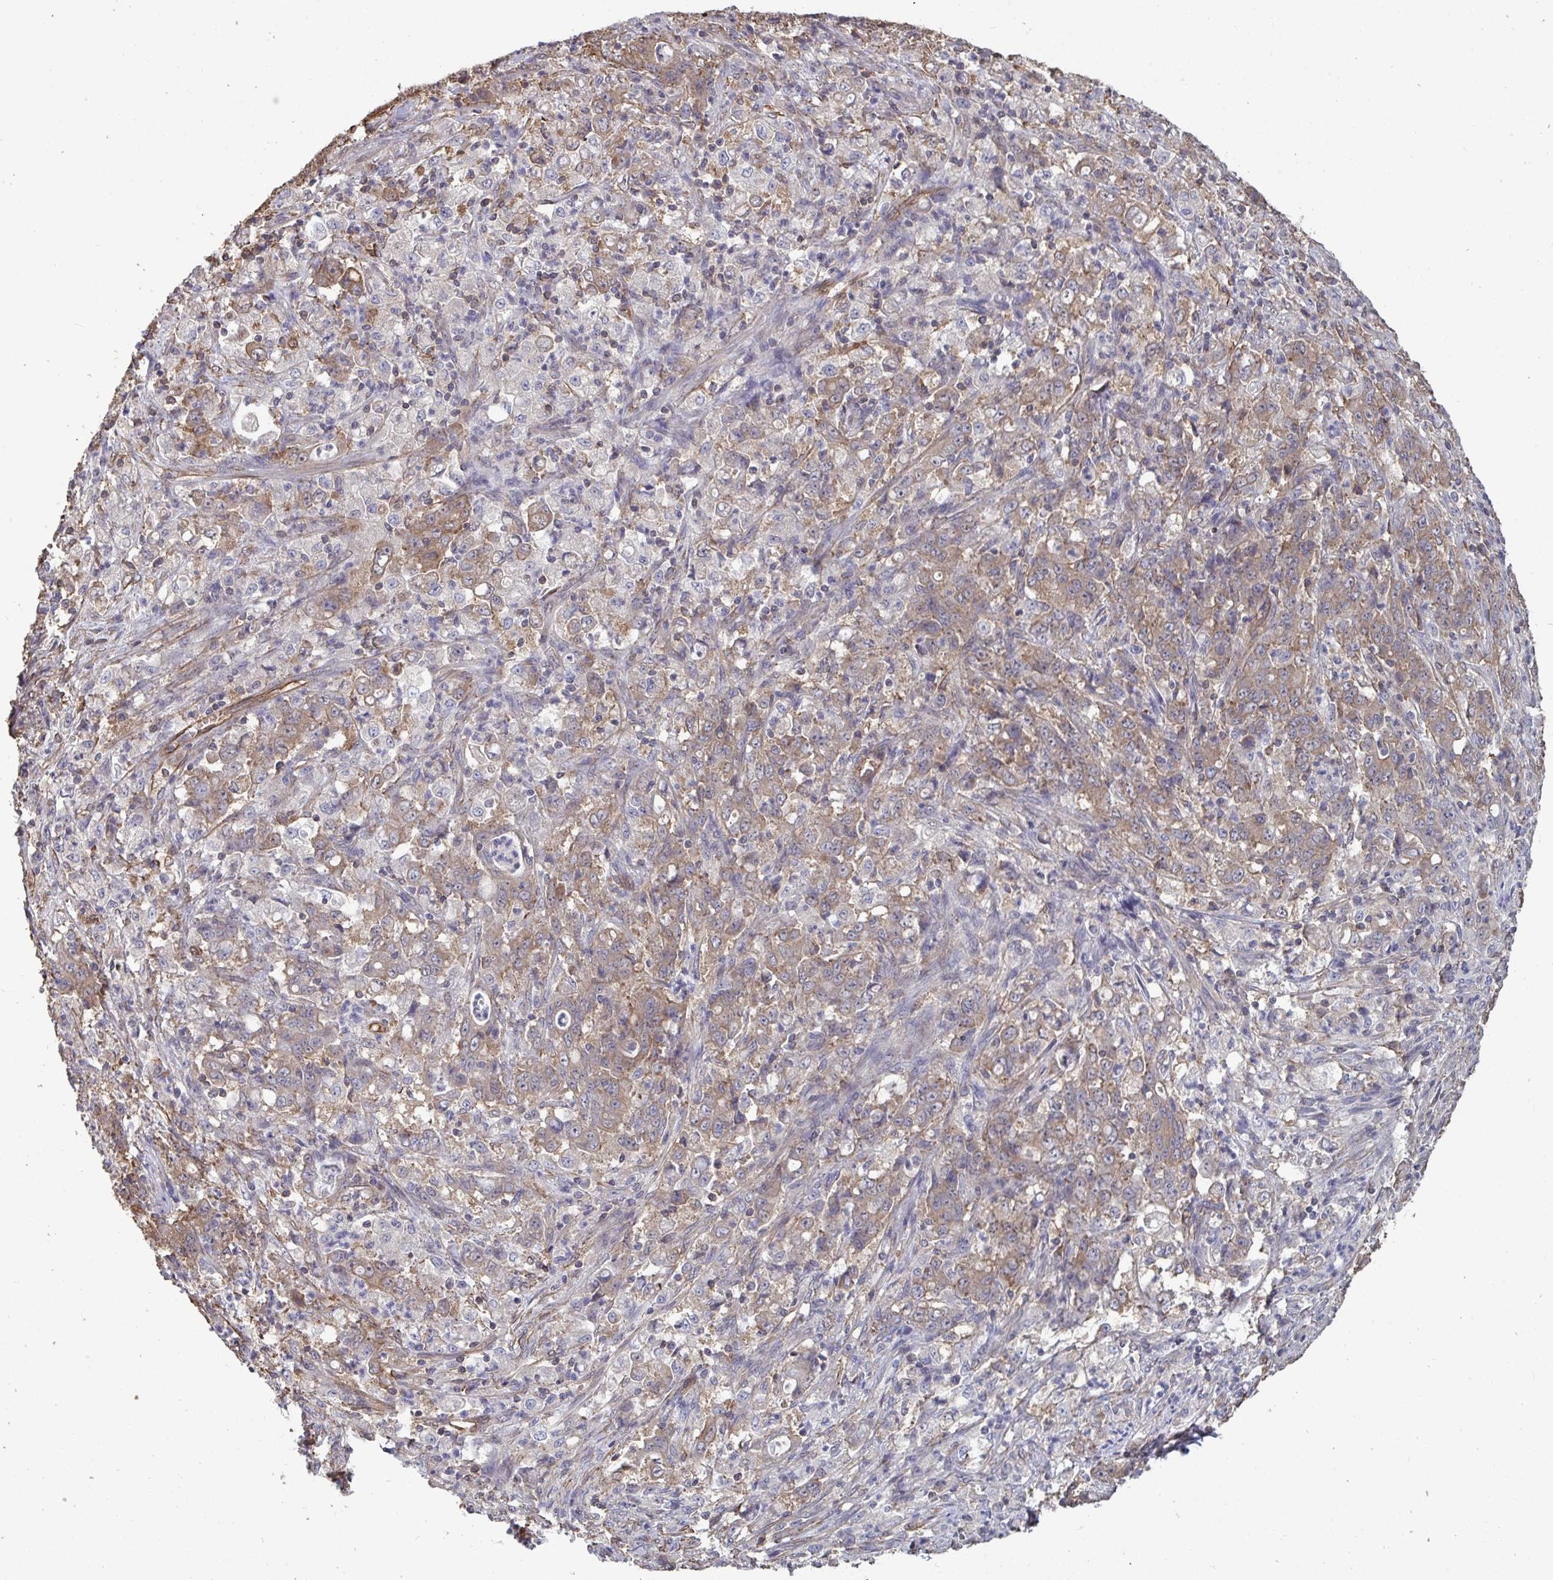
{"staining": {"intensity": "weak", "quantity": ">75%", "location": "cytoplasmic/membranous"}, "tissue": "stomach cancer", "cell_type": "Tumor cells", "image_type": "cancer", "snomed": [{"axis": "morphology", "description": "Adenocarcinoma, NOS"}, {"axis": "topography", "description": "Stomach, lower"}], "caption": "A brown stain highlights weak cytoplasmic/membranous expression of a protein in human stomach cancer (adenocarcinoma) tumor cells.", "gene": "ISCU", "patient": {"sex": "female", "age": 71}}